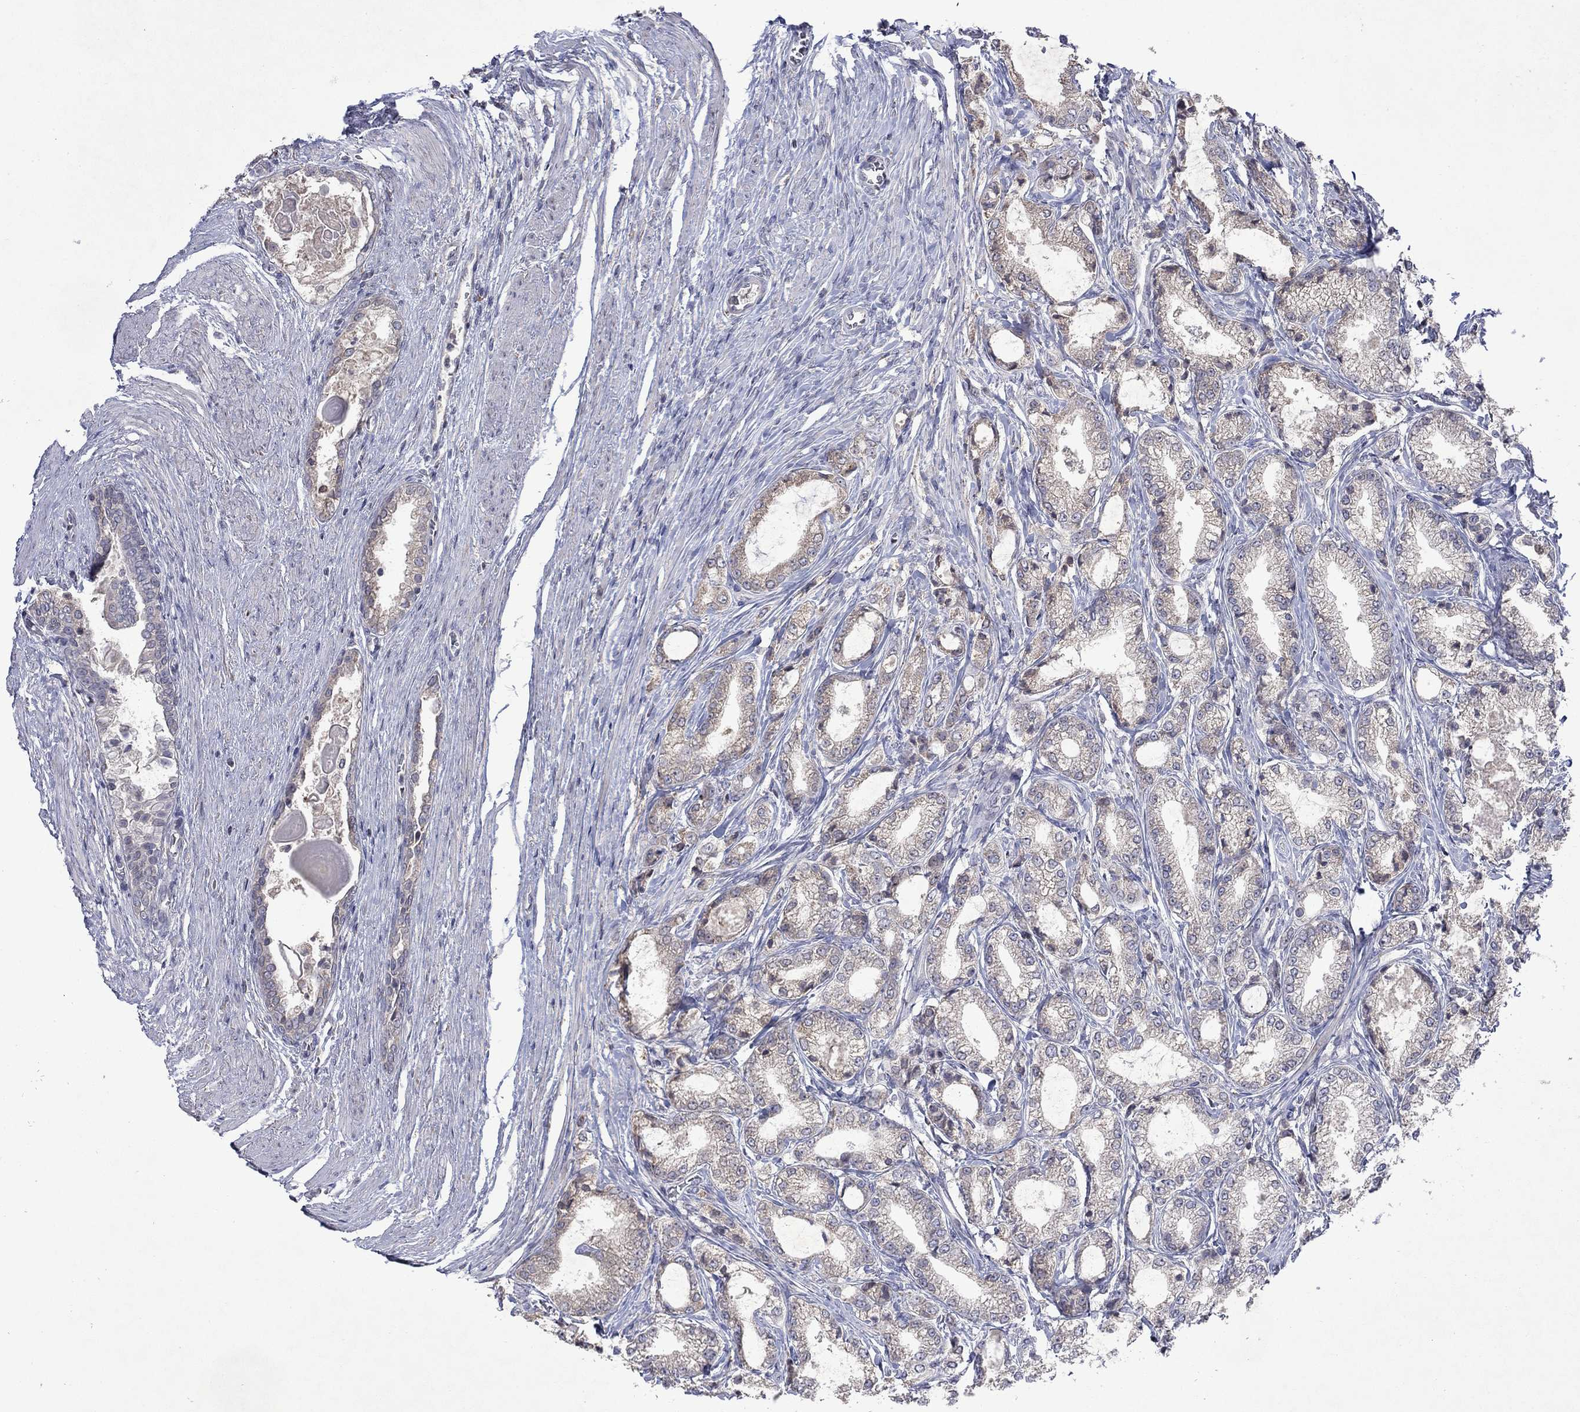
{"staining": {"intensity": "weak", "quantity": "25%-75%", "location": "cytoplasmic/membranous"}, "tissue": "prostate cancer", "cell_type": "Tumor cells", "image_type": "cancer", "snomed": [{"axis": "morphology", "description": "Adenocarcinoma, NOS"}, {"axis": "topography", "description": "Prostate and seminal vesicle, NOS"}, {"axis": "topography", "description": "Prostate"}], "caption": "DAB immunohistochemical staining of human prostate cancer demonstrates weak cytoplasmic/membranous protein staining in about 25%-75% of tumor cells. (DAB IHC with brightfield microscopy, high magnification).", "gene": "TMEM97", "patient": {"sex": "male", "age": 62}}